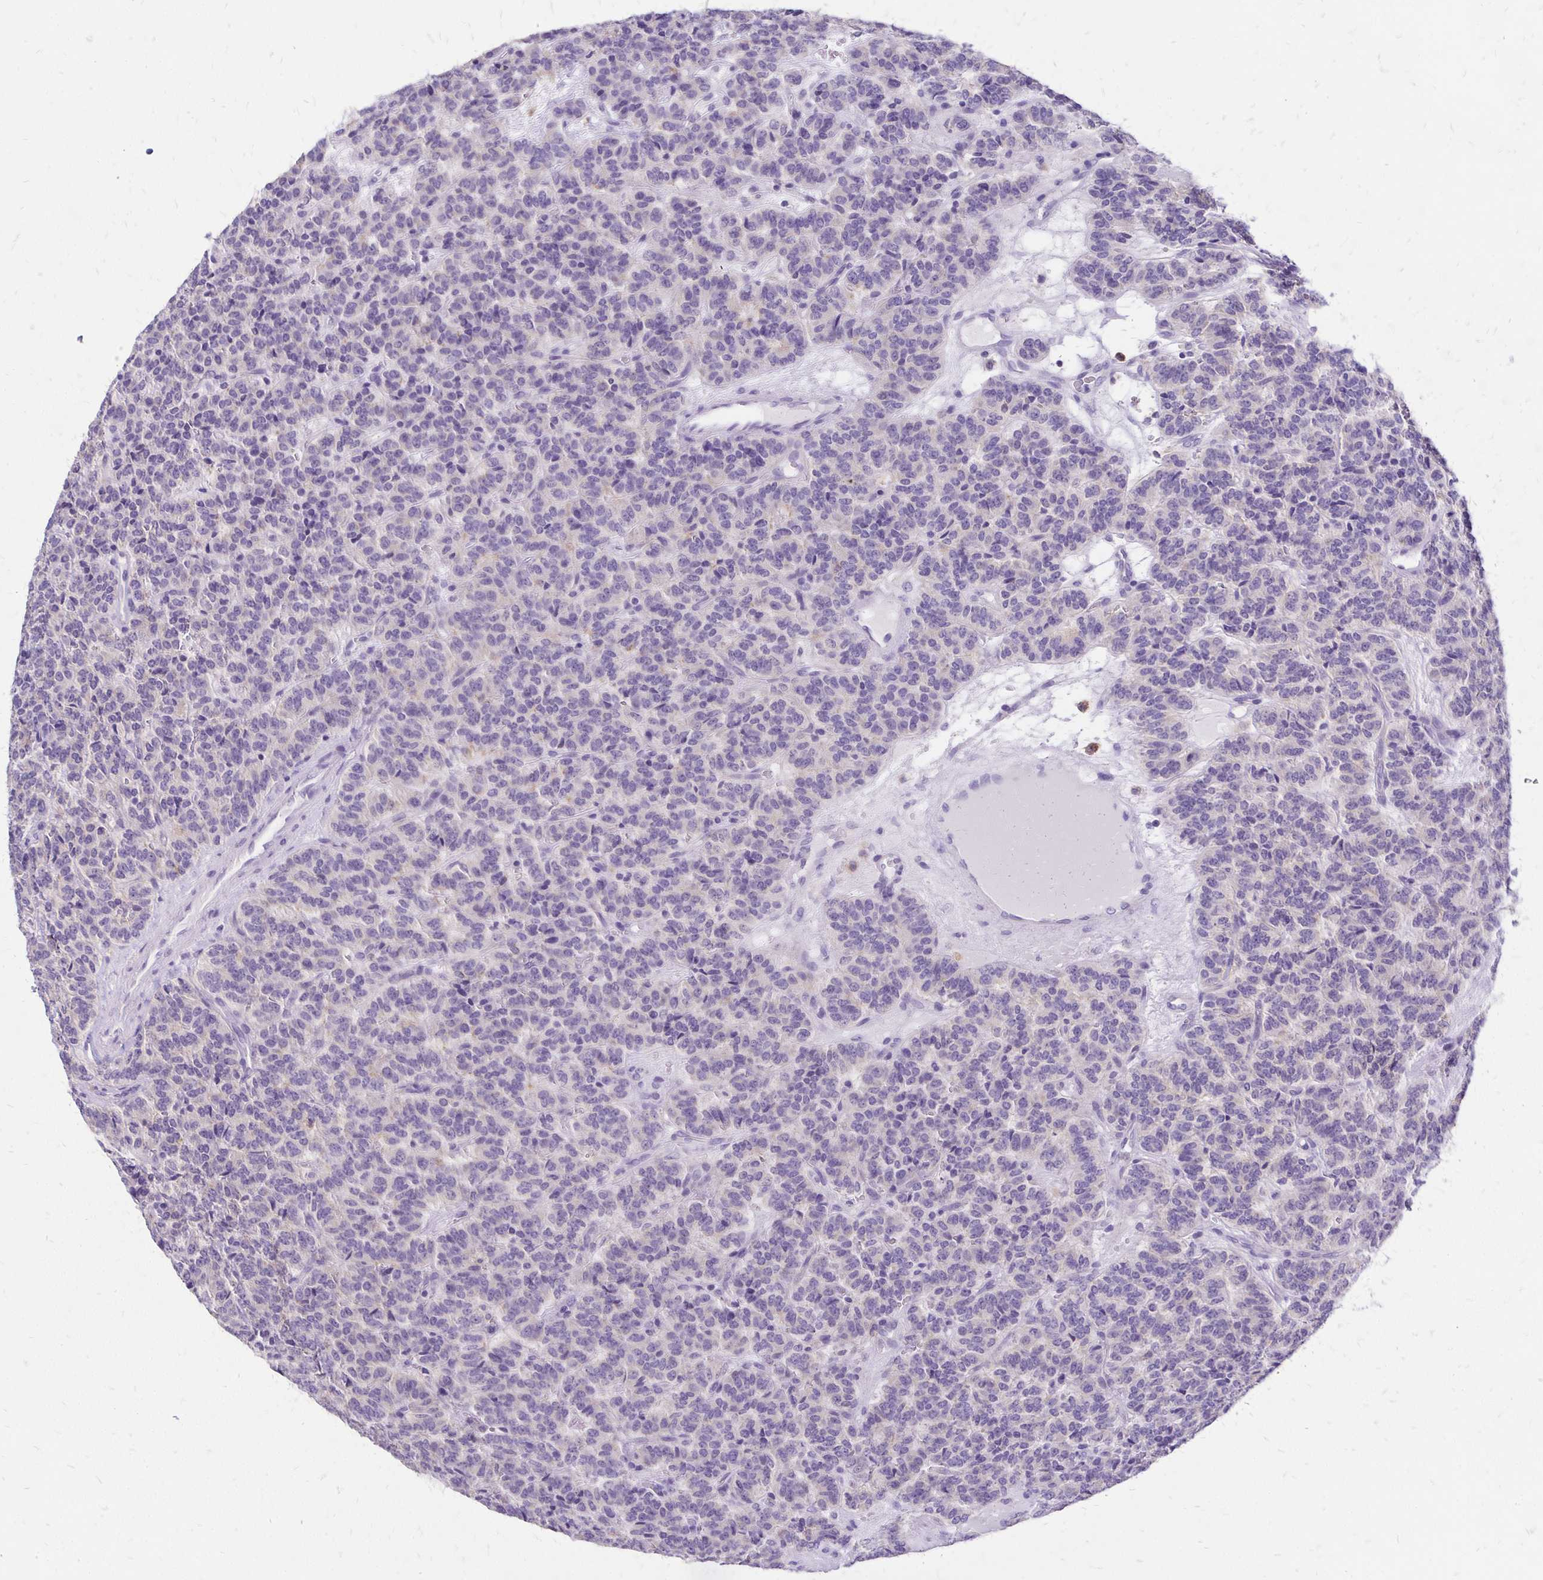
{"staining": {"intensity": "negative", "quantity": "none", "location": "none"}, "tissue": "carcinoid", "cell_type": "Tumor cells", "image_type": "cancer", "snomed": [{"axis": "morphology", "description": "Carcinoid, malignant, NOS"}, {"axis": "topography", "description": "Pancreas"}], "caption": "DAB immunohistochemical staining of malignant carcinoid demonstrates no significant staining in tumor cells. Nuclei are stained in blue.", "gene": "ANKRD45", "patient": {"sex": "male", "age": 36}}